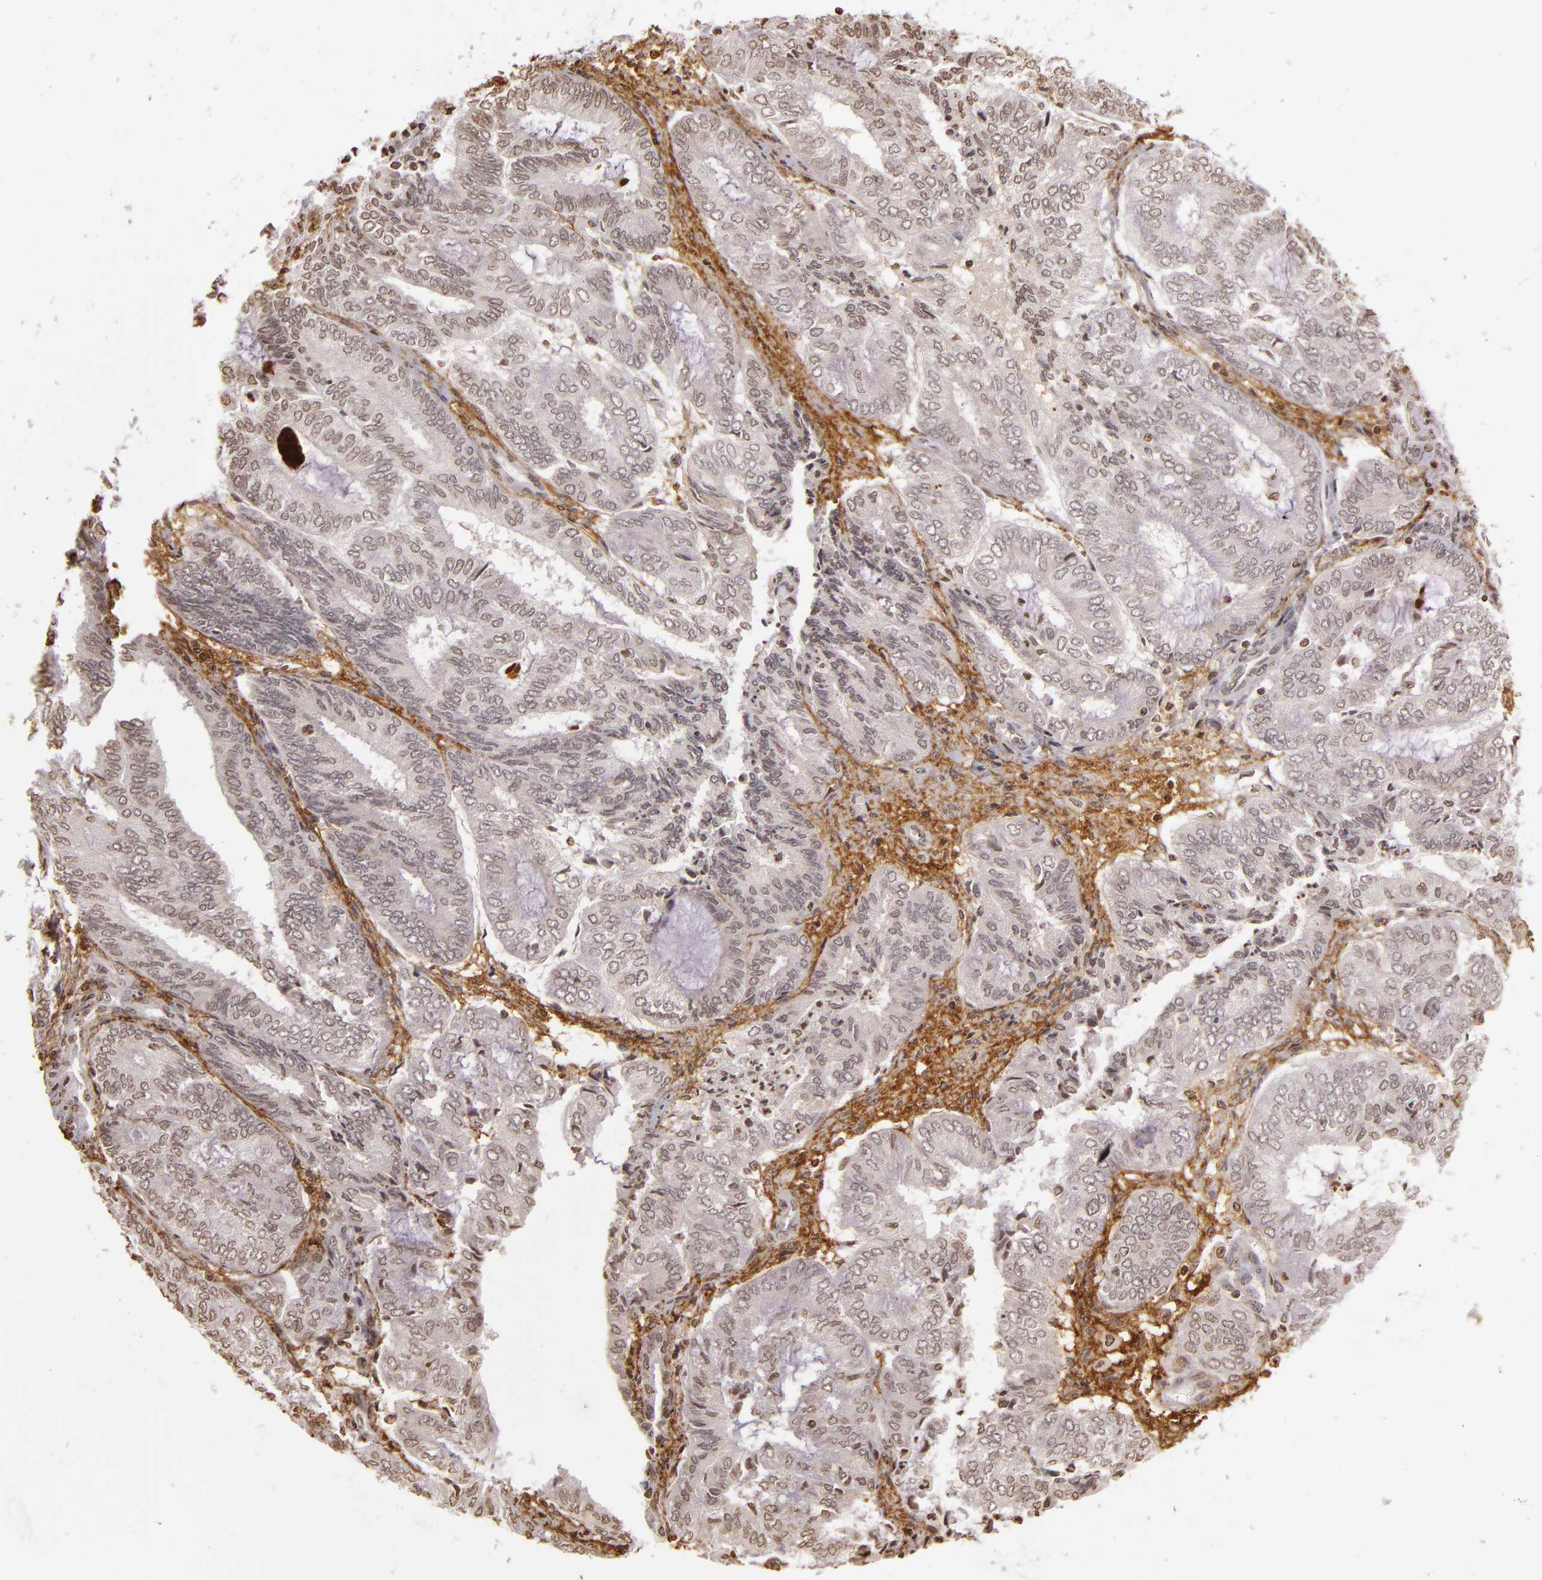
{"staining": {"intensity": "weak", "quantity": "<25%", "location": "nuclear"}, "tissue": "endometrial cancer", "cell_type": "Tumor cells", "image_type": "cancer", "snomed": [{"axis": "morphology", "description": "Adenocarcinoma, NOS"}, {"axis": "topography", "description": "Endometrium"}], "caption": "This is an immunohistochemistry (IHC) image of human endometrial adenocarcinoma. There is no positivity in tumor cells.", "gene": "THRB", "patient": {"sex": "female", "age": 59}}